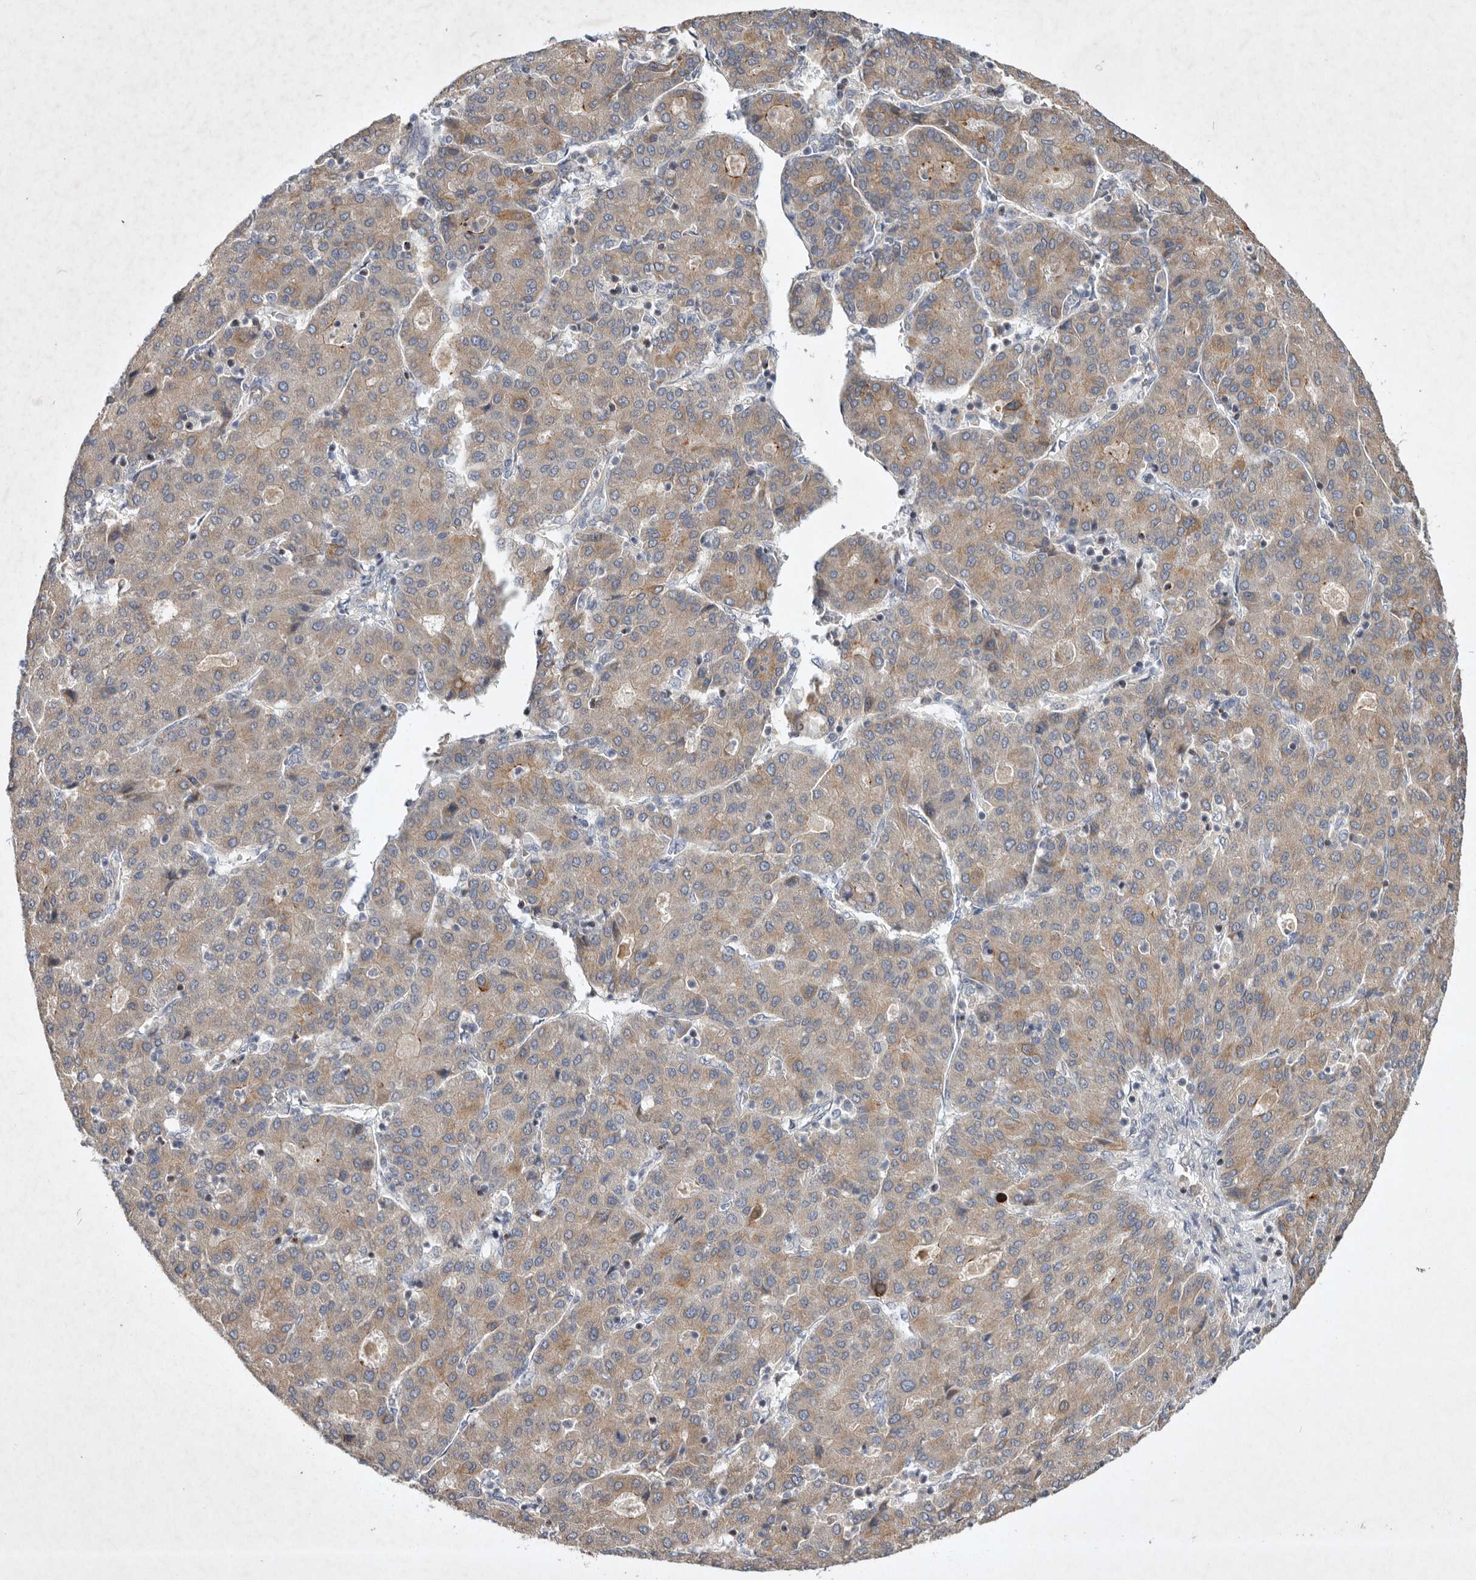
{"staining": {"intensity": "weak", "quantity": ">75%", "location": "cytoplasmic/membranous"}, "tissue": "liver cancer", "cell_type": "Tumor cells", "image_type": "cancer", "snomed": [{"axis": "morphology", "description": "Carcinoma, Hepatocellular, NOS"}, {"axis": "topography", "description": "Liver"}], "caption": "Liver hepatocellular carcinoma stained with DAB immunohistochemistry (IHC) shows low levels of weak cytoplasmic/membranous staining in about >75% of tumor cells. (DAB (3,3'-diaminobenzidine) IHC with brightfield microscopy, high magnification).", "gene": "TNFSF14", "patient": {"sex": "male", "age": 65}}